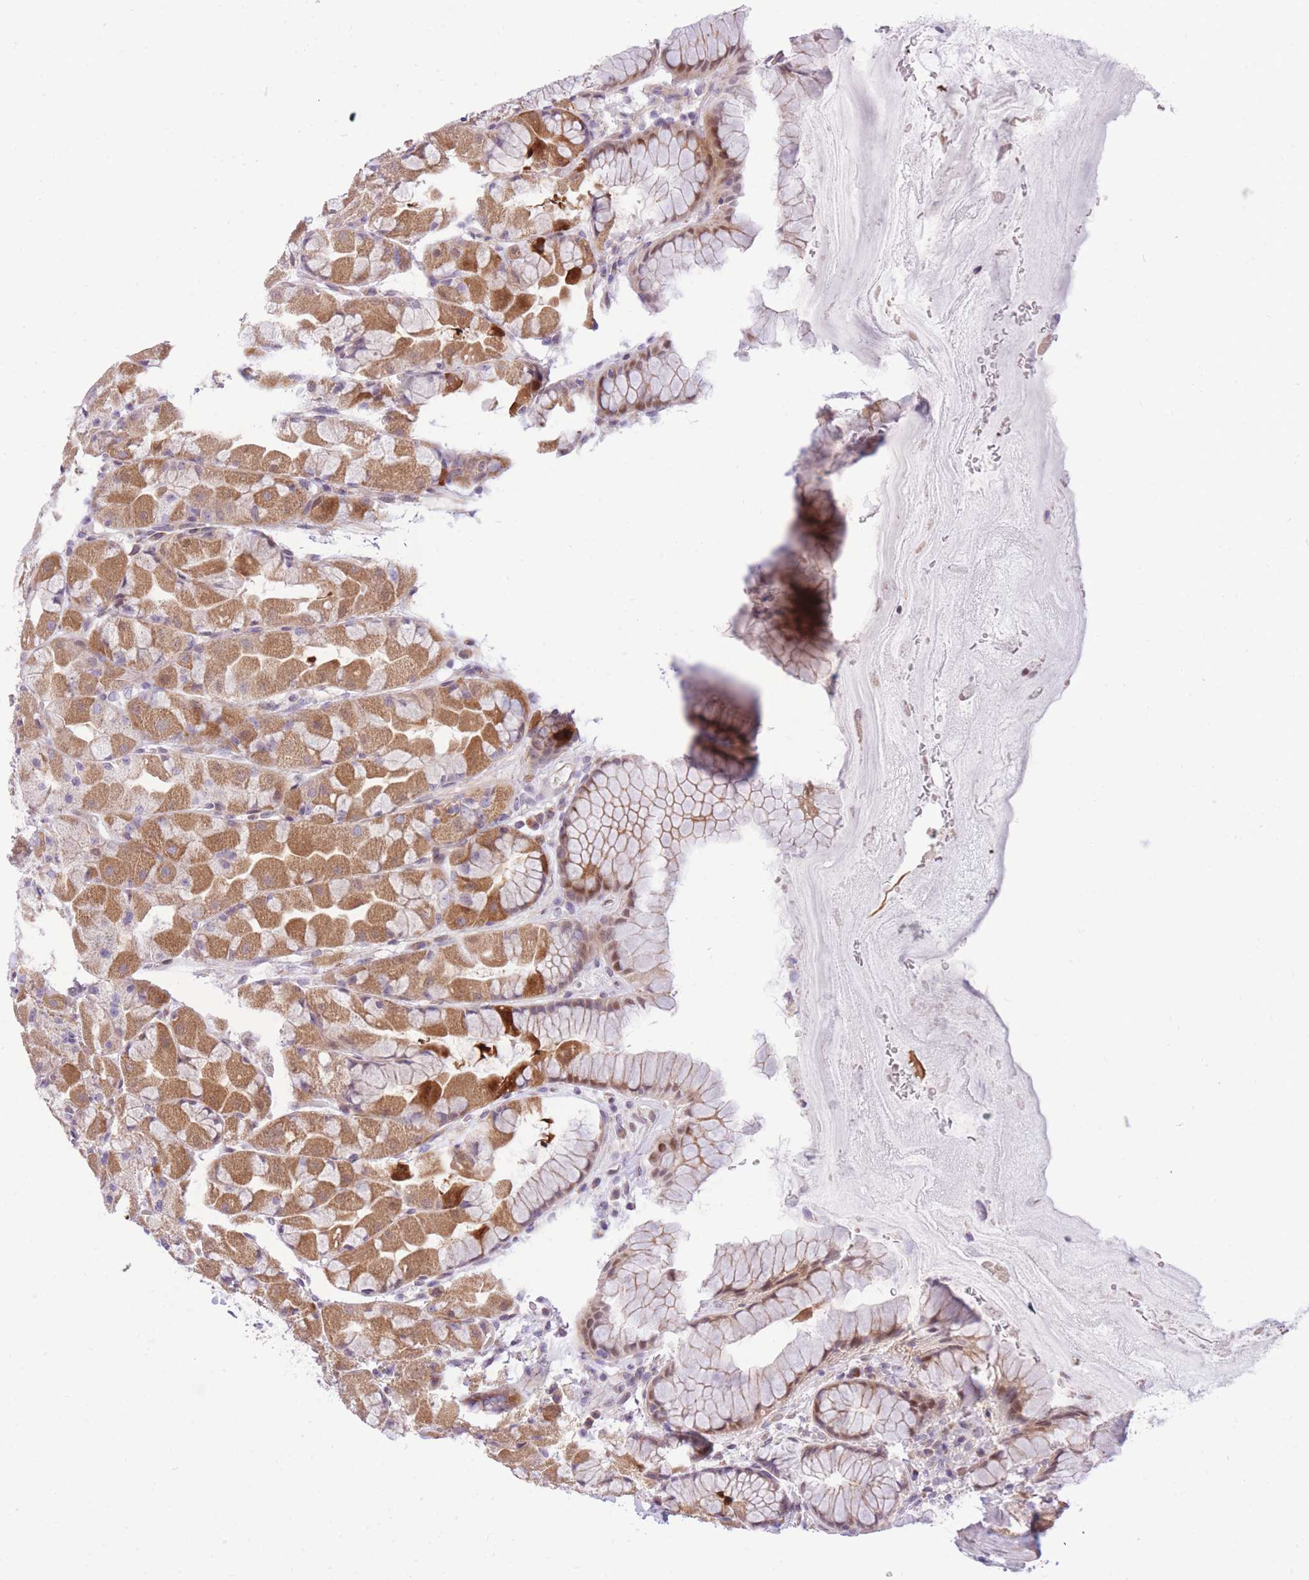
{"staining": {"intensity": "moderate", "quantity": ">75%", "location": "cytoplasmic/membranous,nuclear"}, "tissue": "stomach", "cell_type": "Glandular cells", "image_type": "normal", "snomed": [{"axis": "morphology", "description": "Normal tissue, NOS"}, {"axis": "topography", "description": "Stomach"}], "caption": "Moderate cytoplasmic/membranous,nuclear protein positivity is appreciated in approximately >75% of glandular cells in stomach. (IHC, brightfield microscopy, high magnification).", "gene": "MINDY2", "patient": {"sex": "male", "age": 57}}